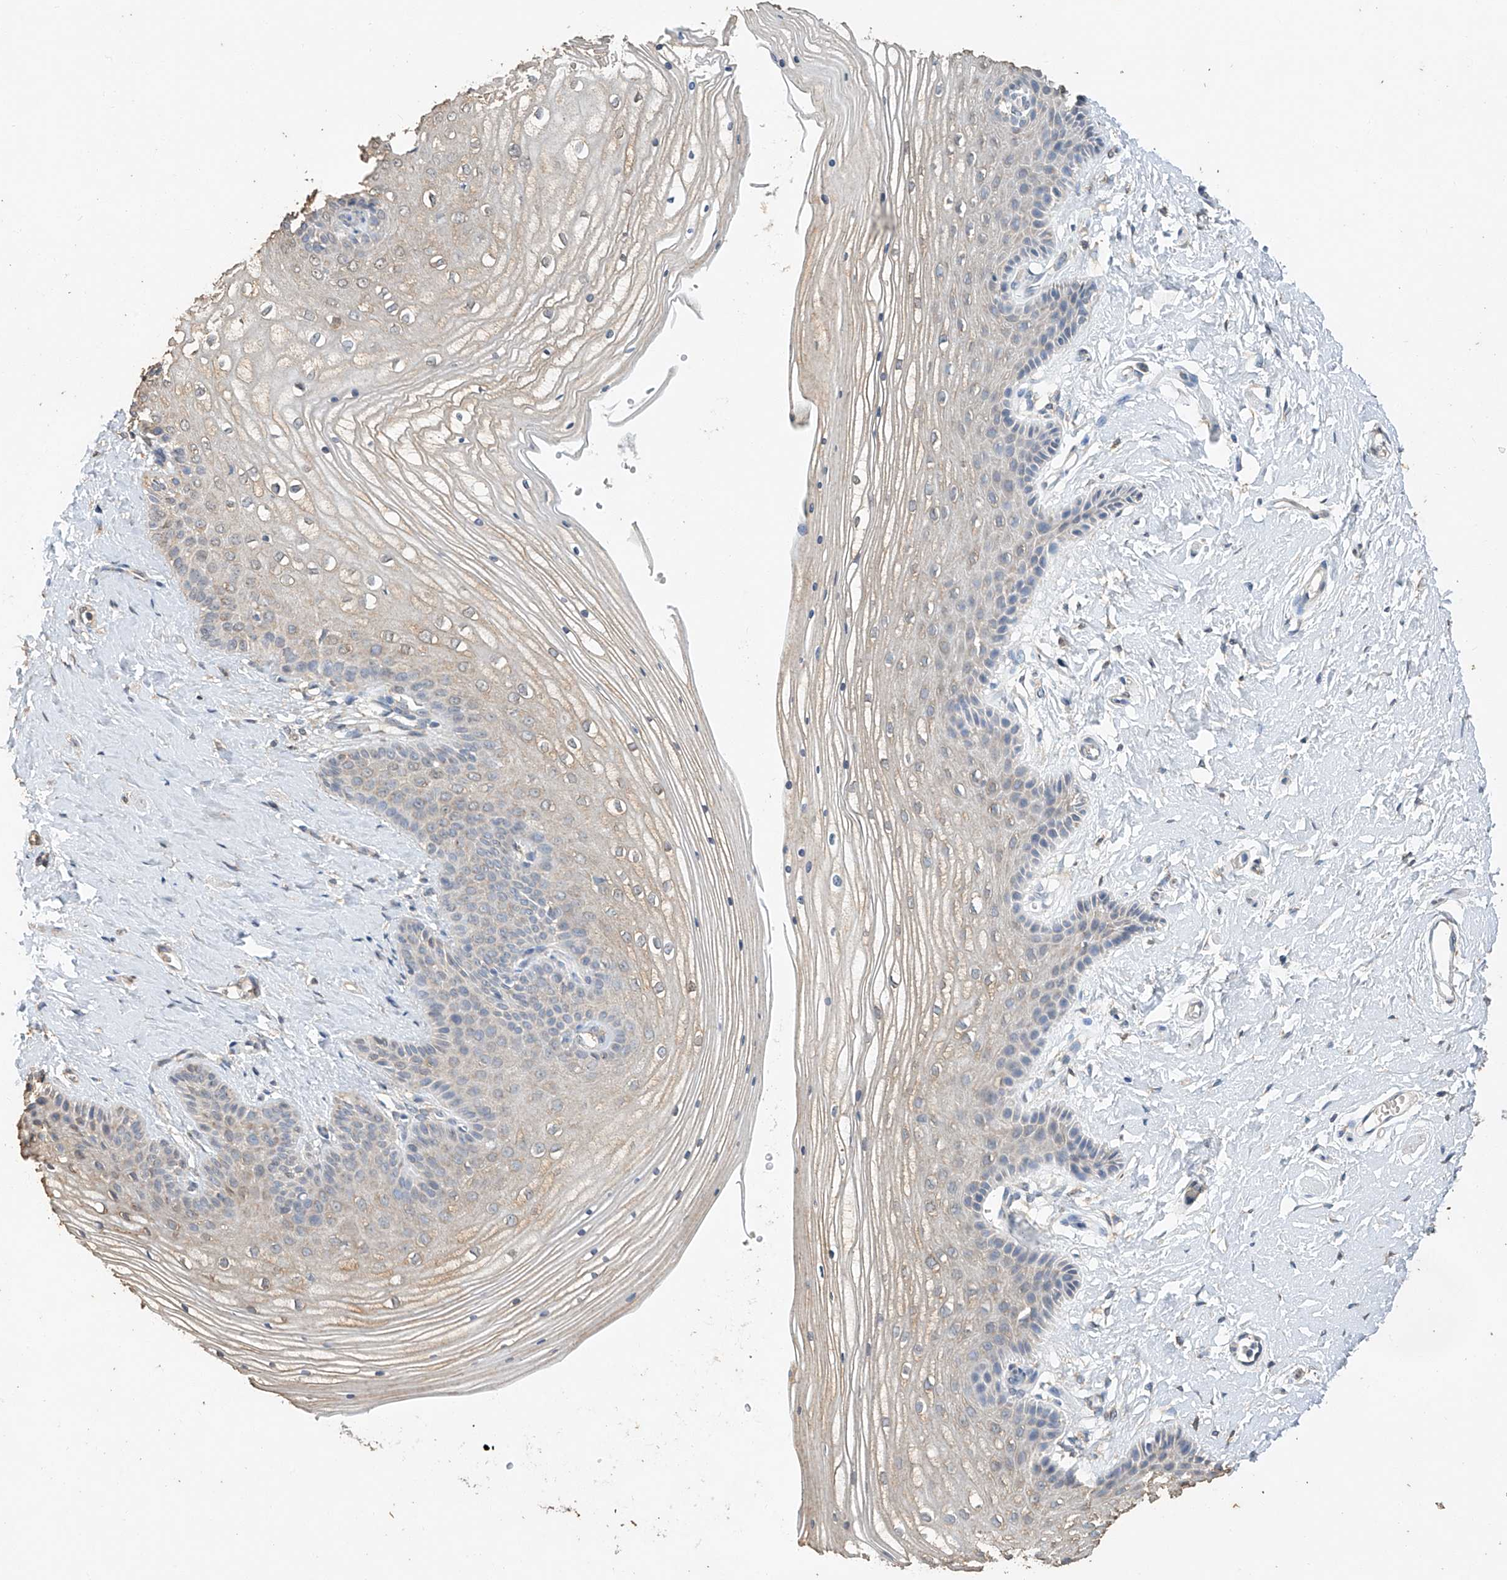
{"staining": {"intensity": "negative", "quantity": "none", "location": "none"}, "tissue": "vagina", "cell_type": "Squamous epithelial cells", "image_type": "normal", "snomed": [{"axis": "morphology", "description": "Normal tissue, NOS"}, {"axis": "topography", "description": "Vagina"}, {"axis": "topography", "description": "Cervix"}], "caption": "This is an immunohistochemistry (IHC) micrograph of normal human vagina. There is no expression in squamous epithelial cells.", "gene": "CERS4", "patient": {"sex": "female", "age": 40}}